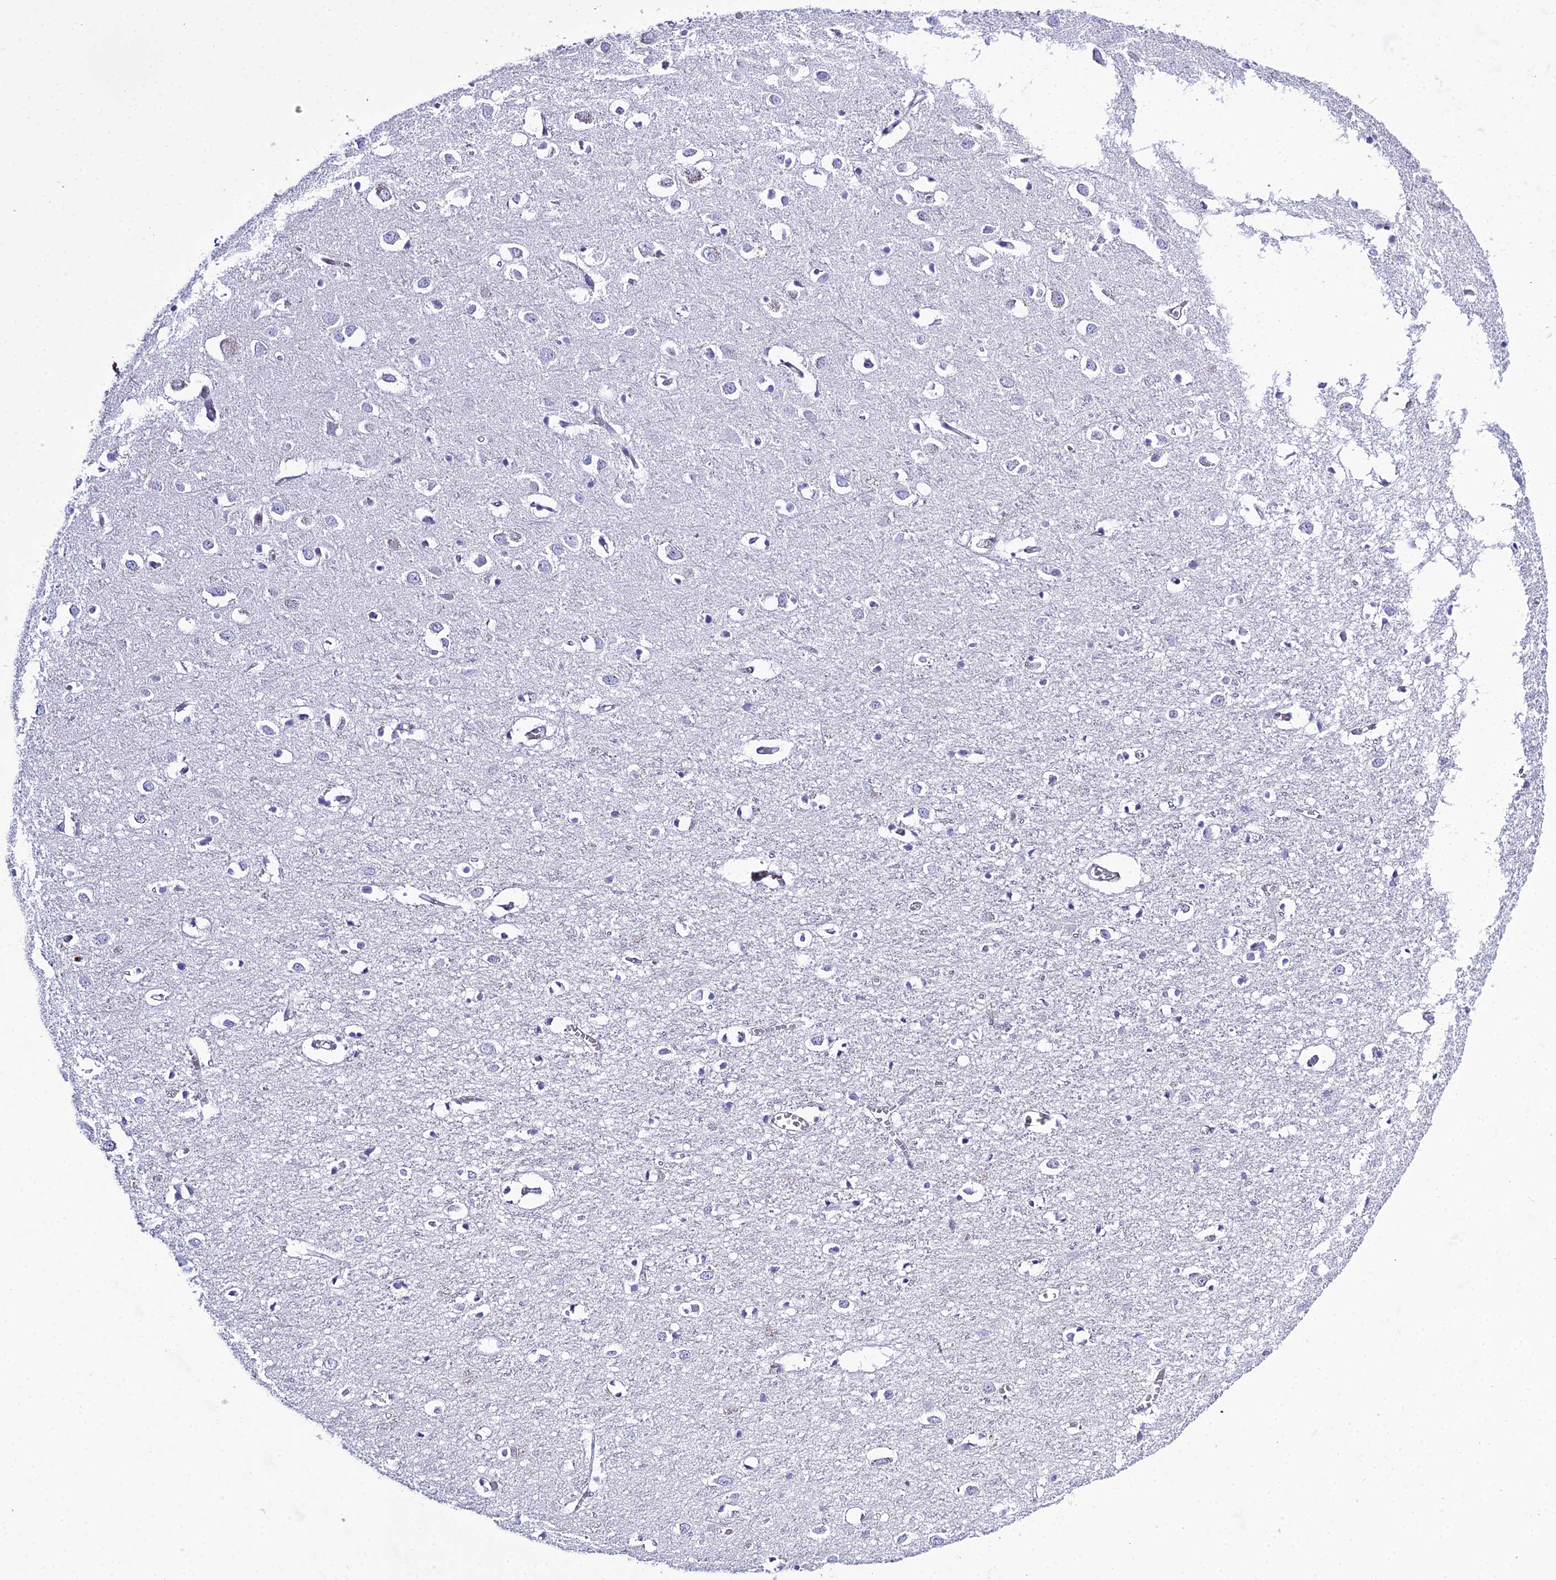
{"staining": {"intensity": "negative", "quantity": "none", "location": "none"}, "tissue": "cerebral cortex", "cell_type": "Endothelial cells", "image_type": "normal", "snomed": [{"axis": "morphology", "description": "Normal tissue, NOS"}, {"axis": "topography", "description": "Cerebral cortex"}], "caption": "Immunohistochemistry (IHC) histopathology image of benign cerebral cortex: cerebral cortex stained with DAB (3,3'-diaminobenzidine) shows no significant protein staining in endothelial cells. (Brightfield microscopy of DAB (3,3'-diaminobenzidine) immunohistochemistry (IHC) at high magnification).", "gene": "OR1Q1", "patient": {"sex": "female", "age": 64}}